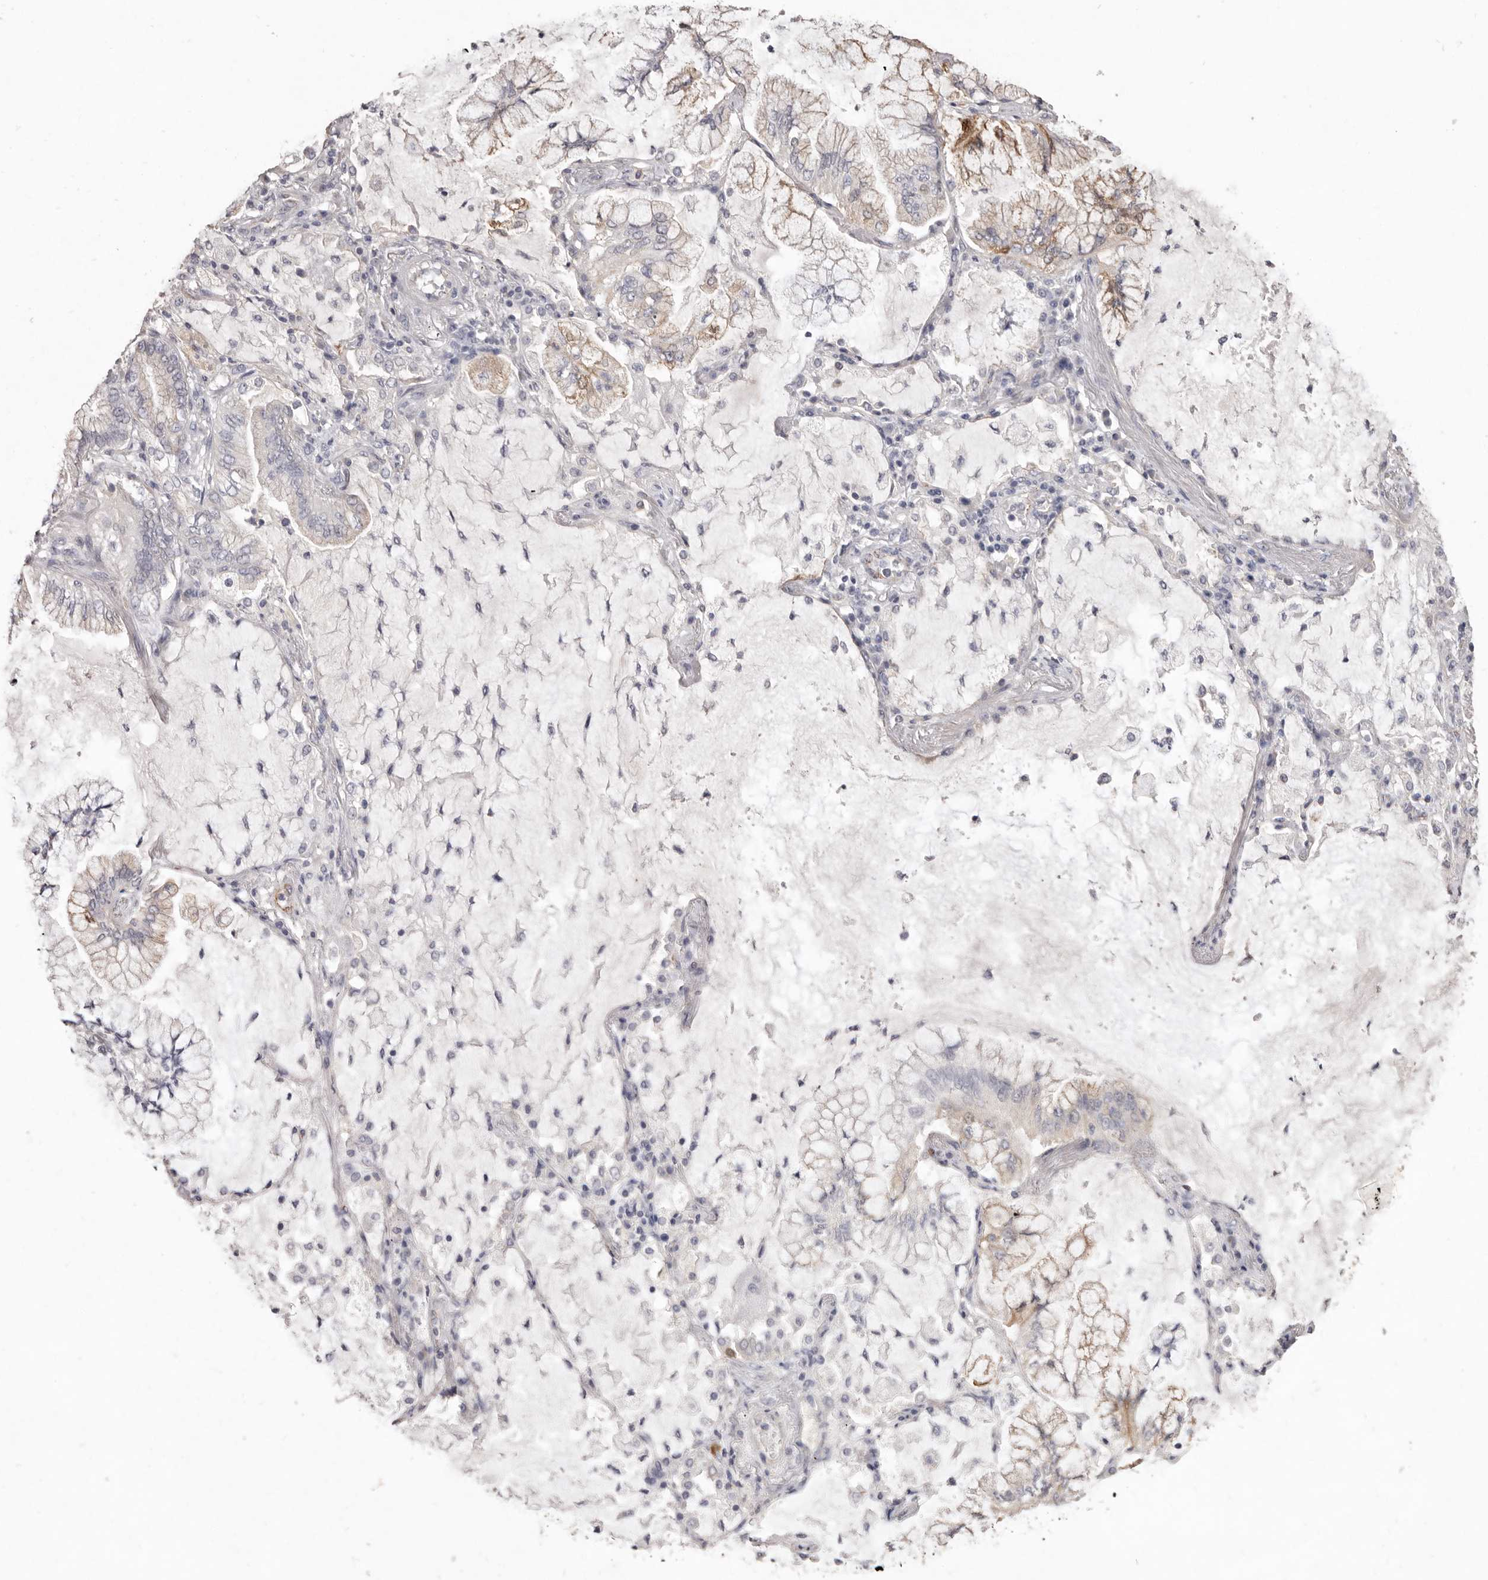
{"staining": {"intensity": "moderate", "quantity": "<25%", "location": "cytoplasmic/membranous"}, "tissue": "lung cancer", "cell_type": "Tumor cells", "image_type": "cancer", "snomed": [{"axis": "morphology", "description": "Adenocarcinoma, NOS"}, {"axis": "topography", "description": "Lung"}], "caption": "Brown immunohistochemical staining in lung adenocarcinoma shows moderate cytoplasmic/membranous positivity in approximately <25% of tumor cells.", "gene": "ZYG11B", "patient": {"sex": "female", "age": 70}}